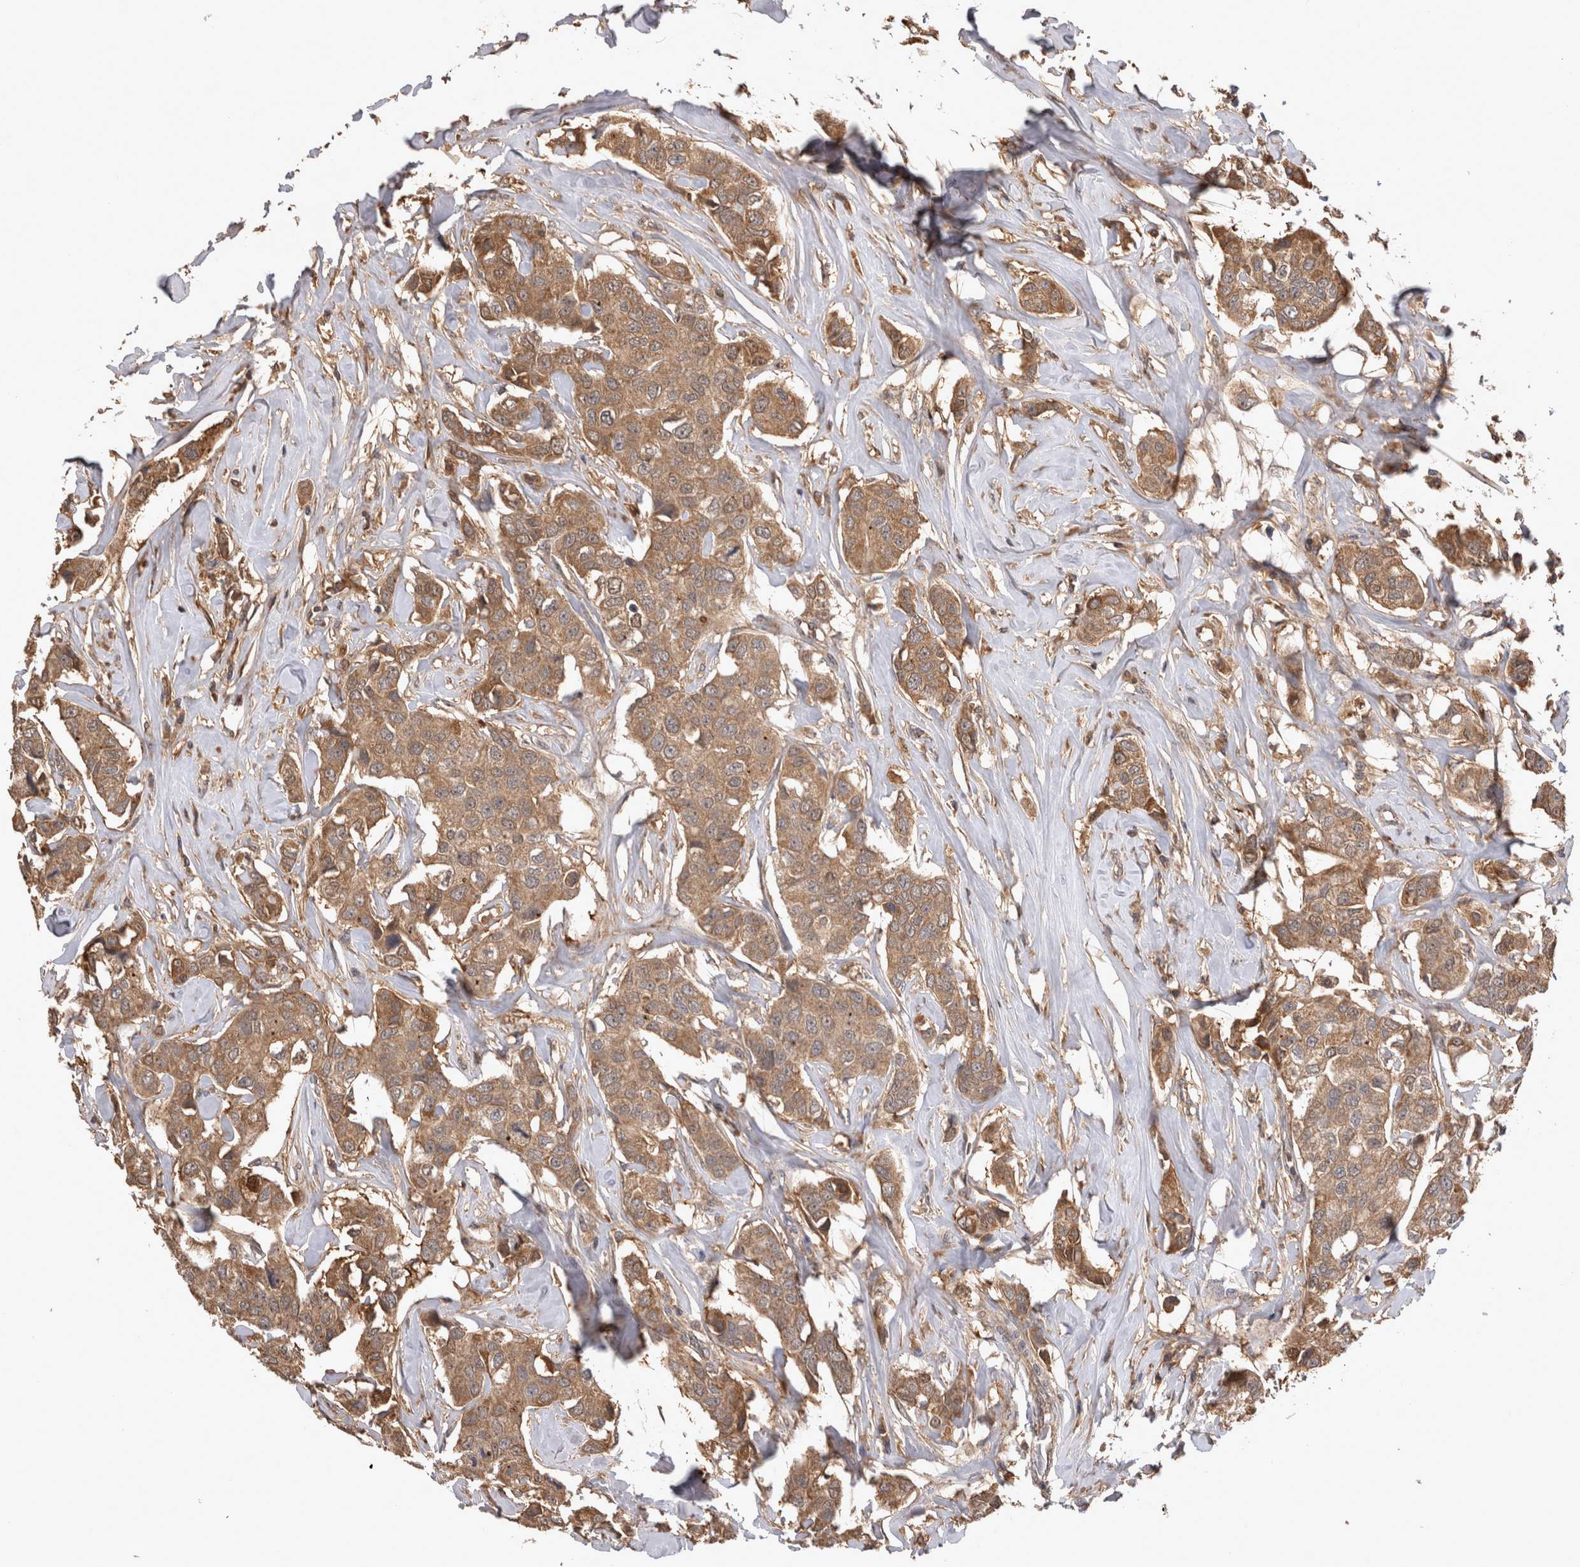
{"staining": {"intensity": "moderate", "quantity": ">75%", "location": "cytoplasmic/membranous"}, "tissue": "breast cancer", "cell_type": "Tumor cells", "image_type": "cancer", "snomed": [{"axis": "morphology", "description": "Duct carcinoma"}, {"axis": "topography", "description": "Breast"}], "caption": "Protein staining of breast invasive ductal carcinoma tissue exhibits moderate cytoplasmic/membranous staining in approximately >75% of tumor cells.", "gene": "PREP", "patient": {"sex": "female", "age": 80}}